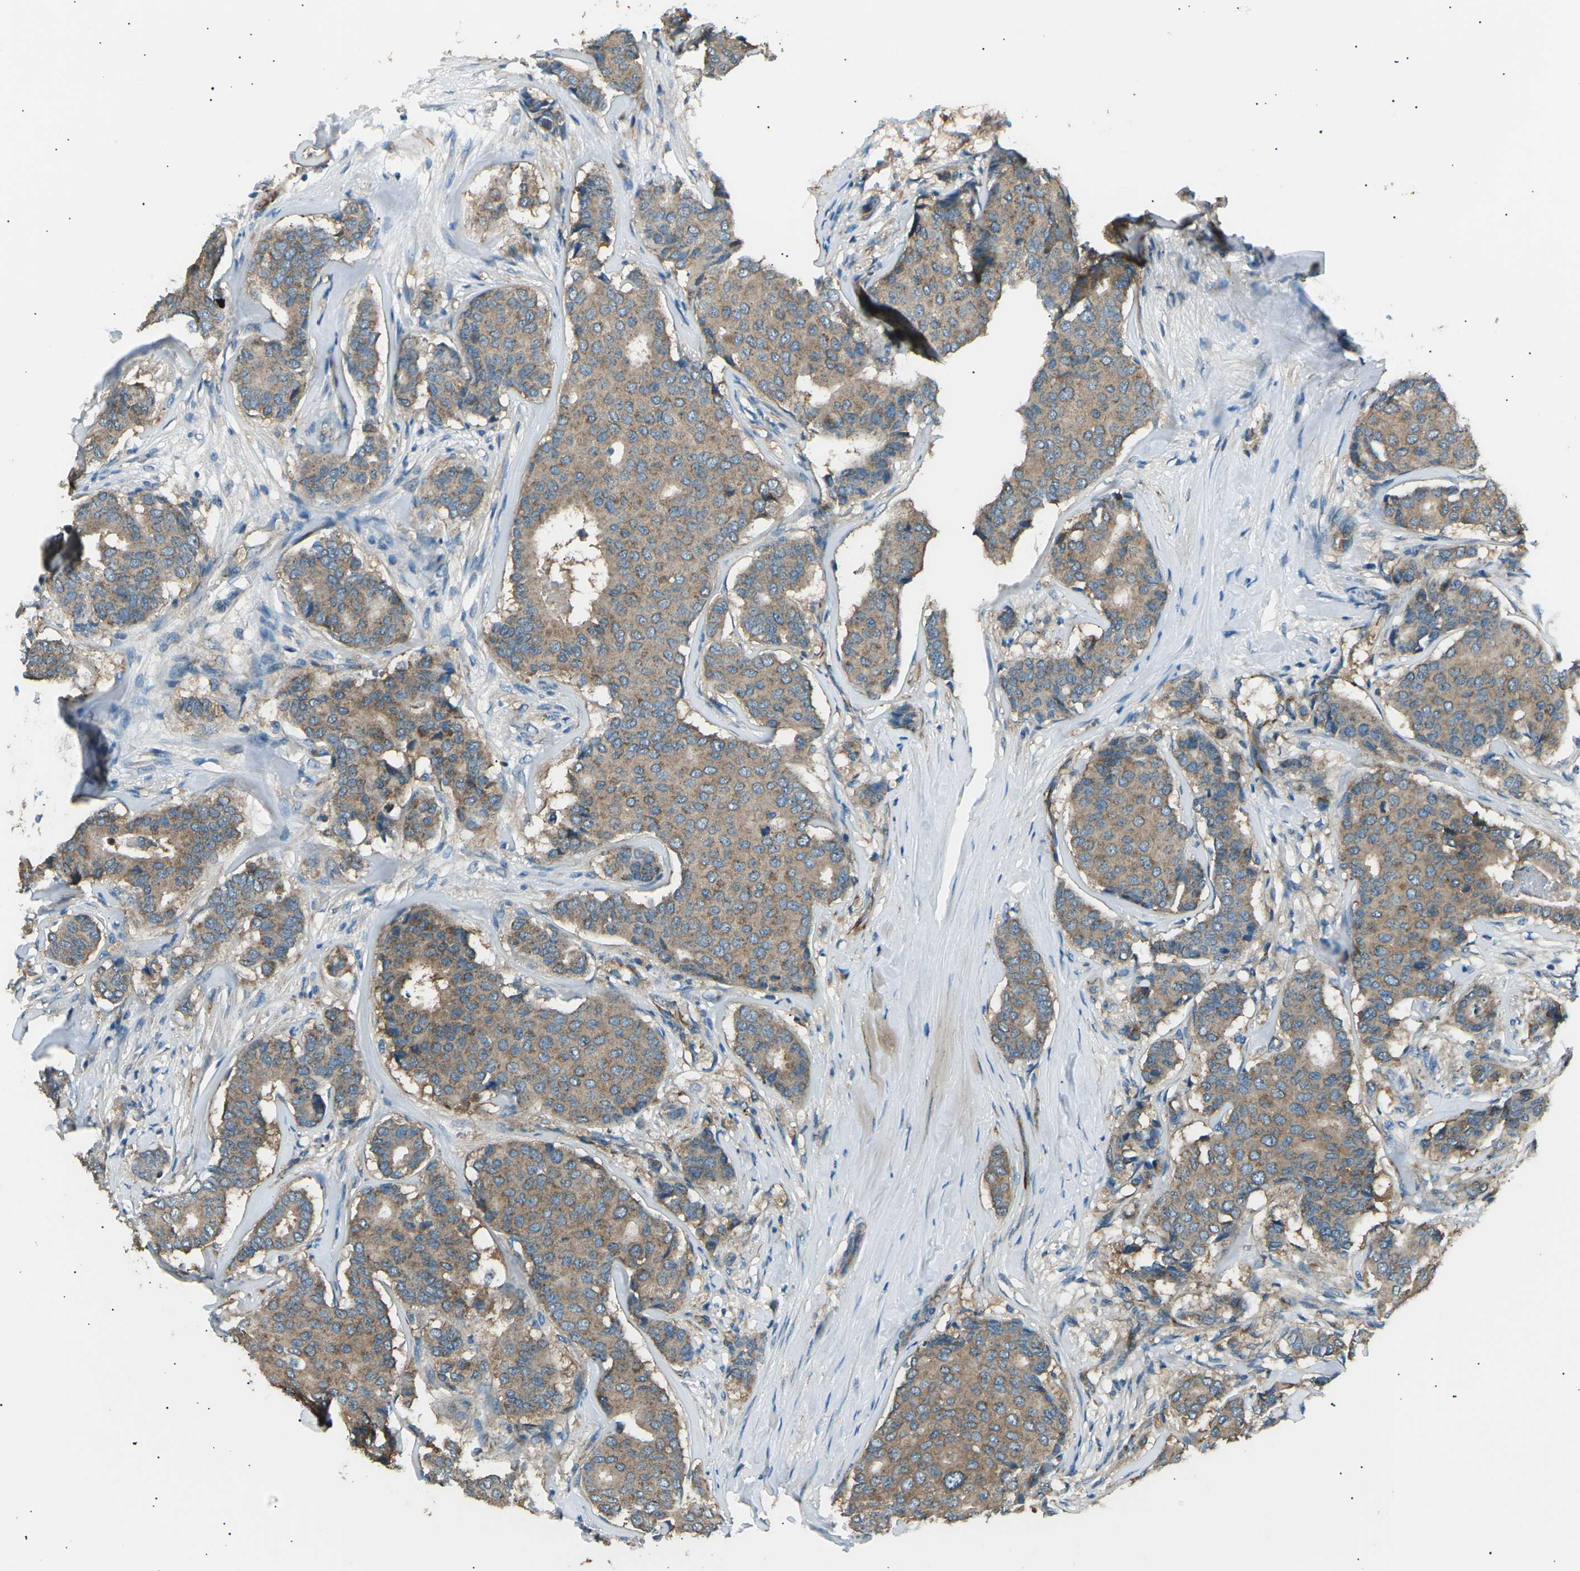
{"staining": {"intensity": "moderate", "quantity": ">75%", "location": "cytoplasmic/membranous"}, "tissue": "breast cancer", "cell_type": "Tumor cells", "image_type": "cancer", "snomed": [{"axis": "morphology", "description": "Duct carcinoma"}, {"axis": "topography", "description": "Breast"}], "caption": "Tumor cells show medium levels of moderate cytoplasmic/membranous staining in approximately >75% of cells in breast intraductal carcinoma. (IHC, brightfield microscopy, high magnification).", "gene": "SLK", "patient": {"sex": "female", "age": 75}}